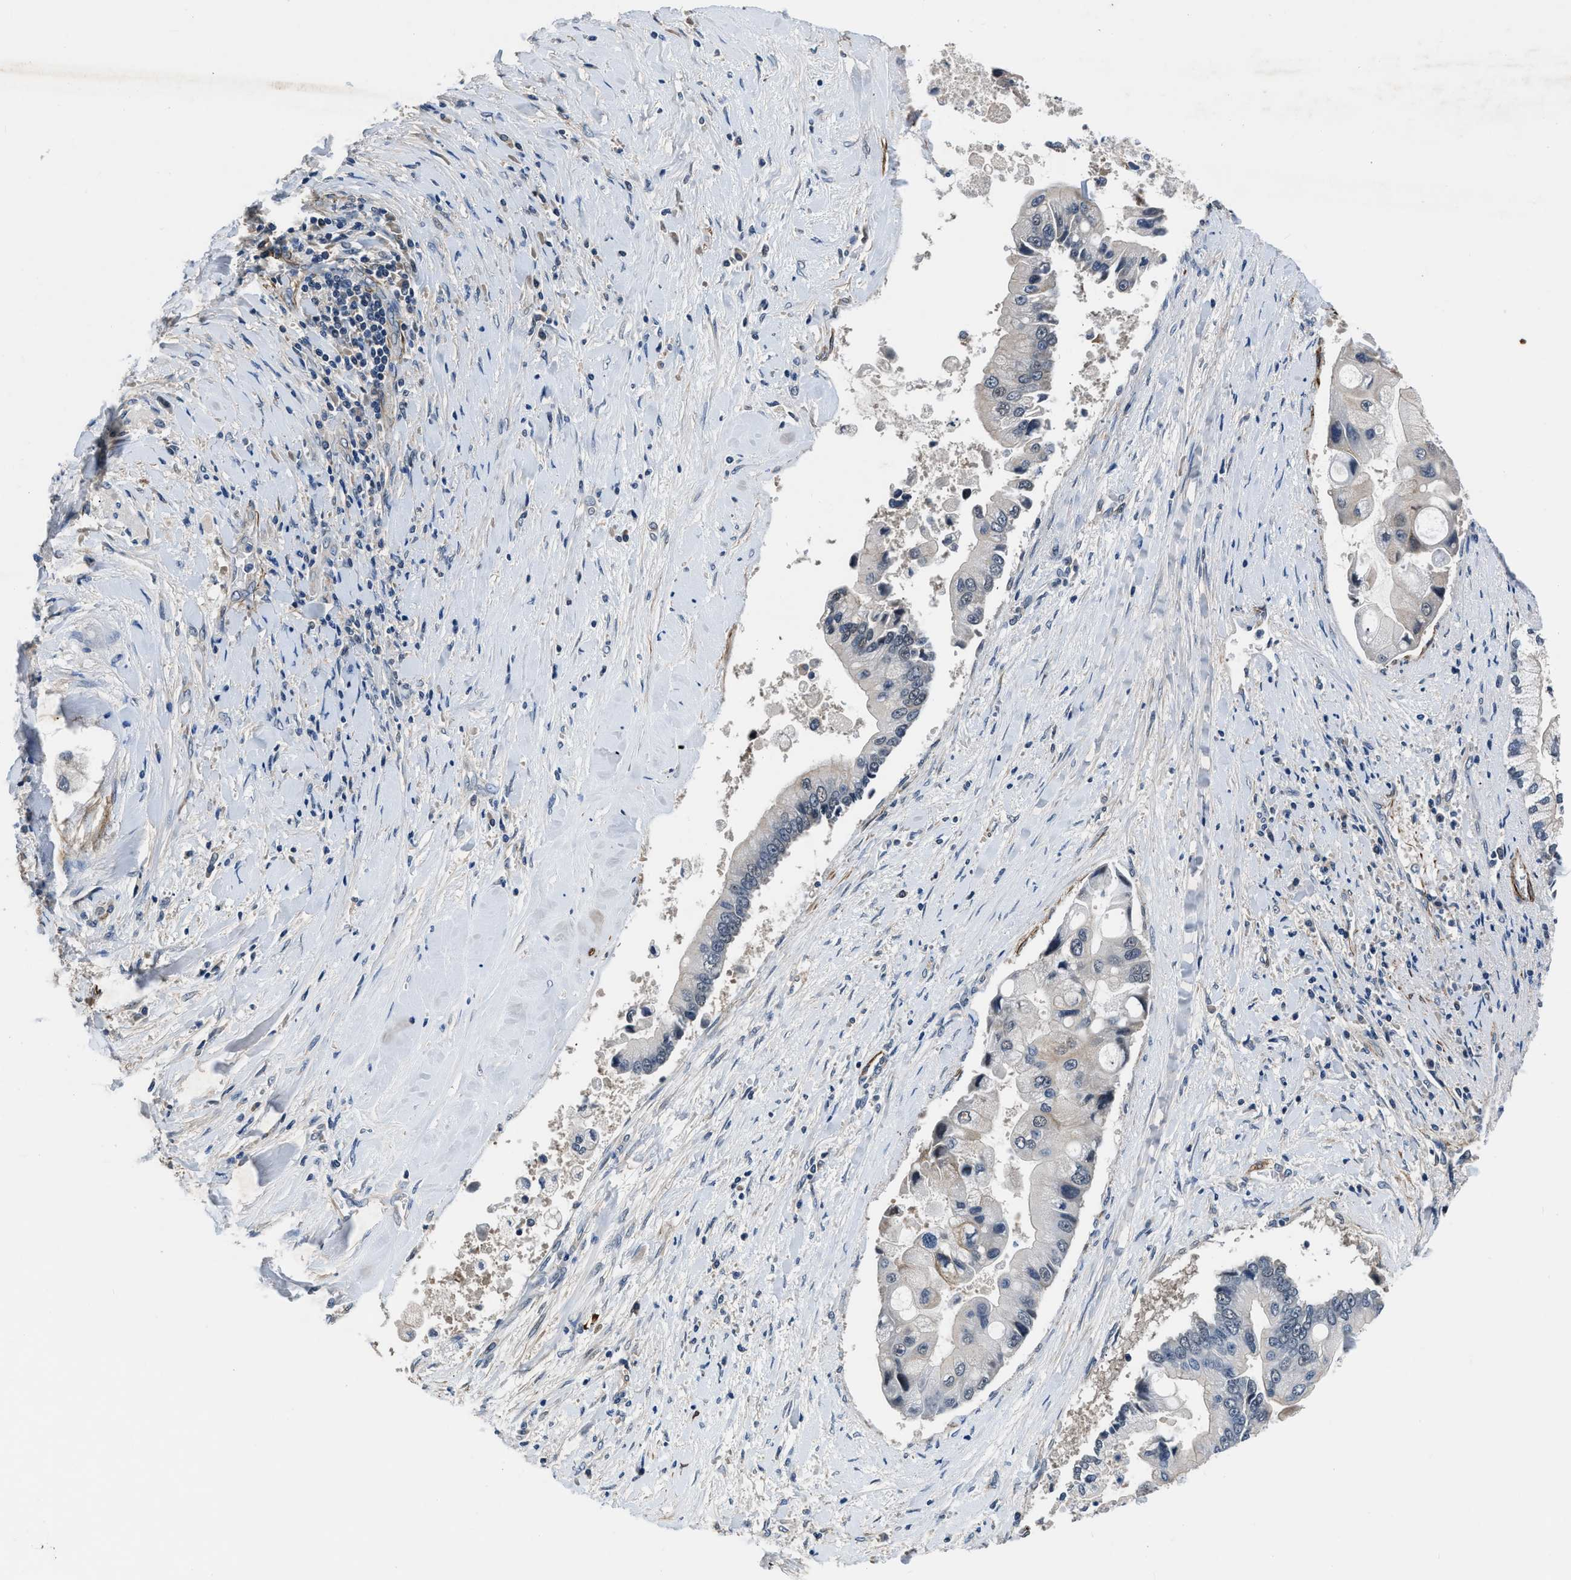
{"staining": {"intensity": "negative", "quantity": "none", "location": "none"}, "tissue": "liver cancer", "cell_type": "Tumor cells", "image_type": "cancer", "snomed": [{"axis": "morphology", "description": "Cholangiocarcinoma"}, {"axis": "topography", "description": "Liver"}], "caption": "High magnification brightfield microscopy of cholangiocarcinoma (liver) stained with DAB (brown) and counterstained with hematoxylin (blue): tumor cells show no significant positivity.", "gene": "LANCL2", "patient": {"sex": "male", "age": 50}}